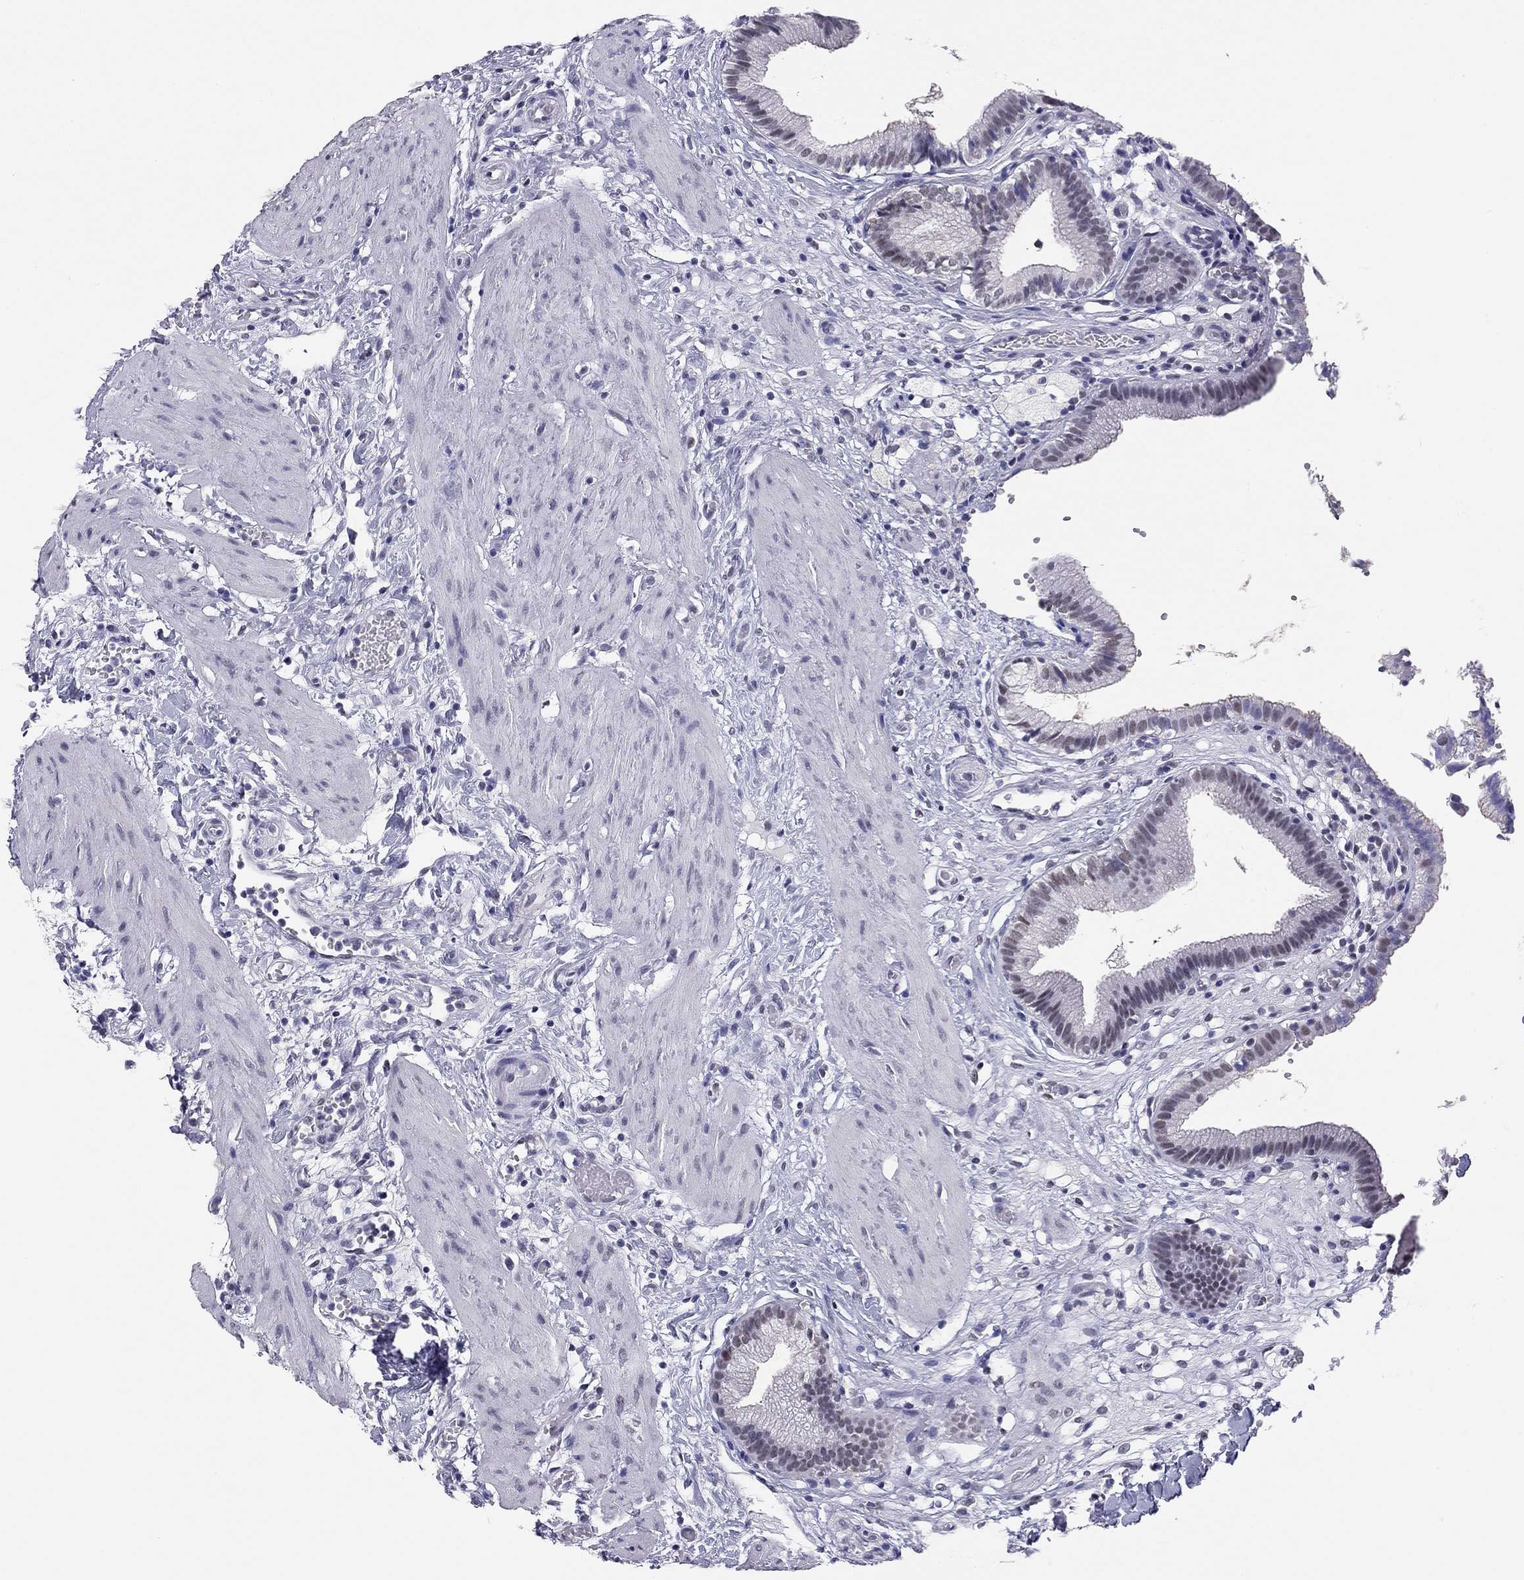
{"staining": {"intensity": "moderate", "quantity": "<25%", "location": "nuclear"}, "tissue": "gallbladder", "cell_type": "Glandular cells", "image_type": "normal", "snomed": [{"axis": "morphology", "description": "Normal tissue, NOS"}, {"axis": "topography", "description": "Gallbladder"}], "caption": "Immunohistochemical staining of normal human gallbladder reveals <25% levels of moderate nuclear protein positivity in about <25% of glandular cells. The staining was performed using DAB, with brown indicating positive protein expression. Nuclei are stained blue with hematoxylin.", "gene": "DOT1L", "patient": {"sex": "female", "age": 24}}